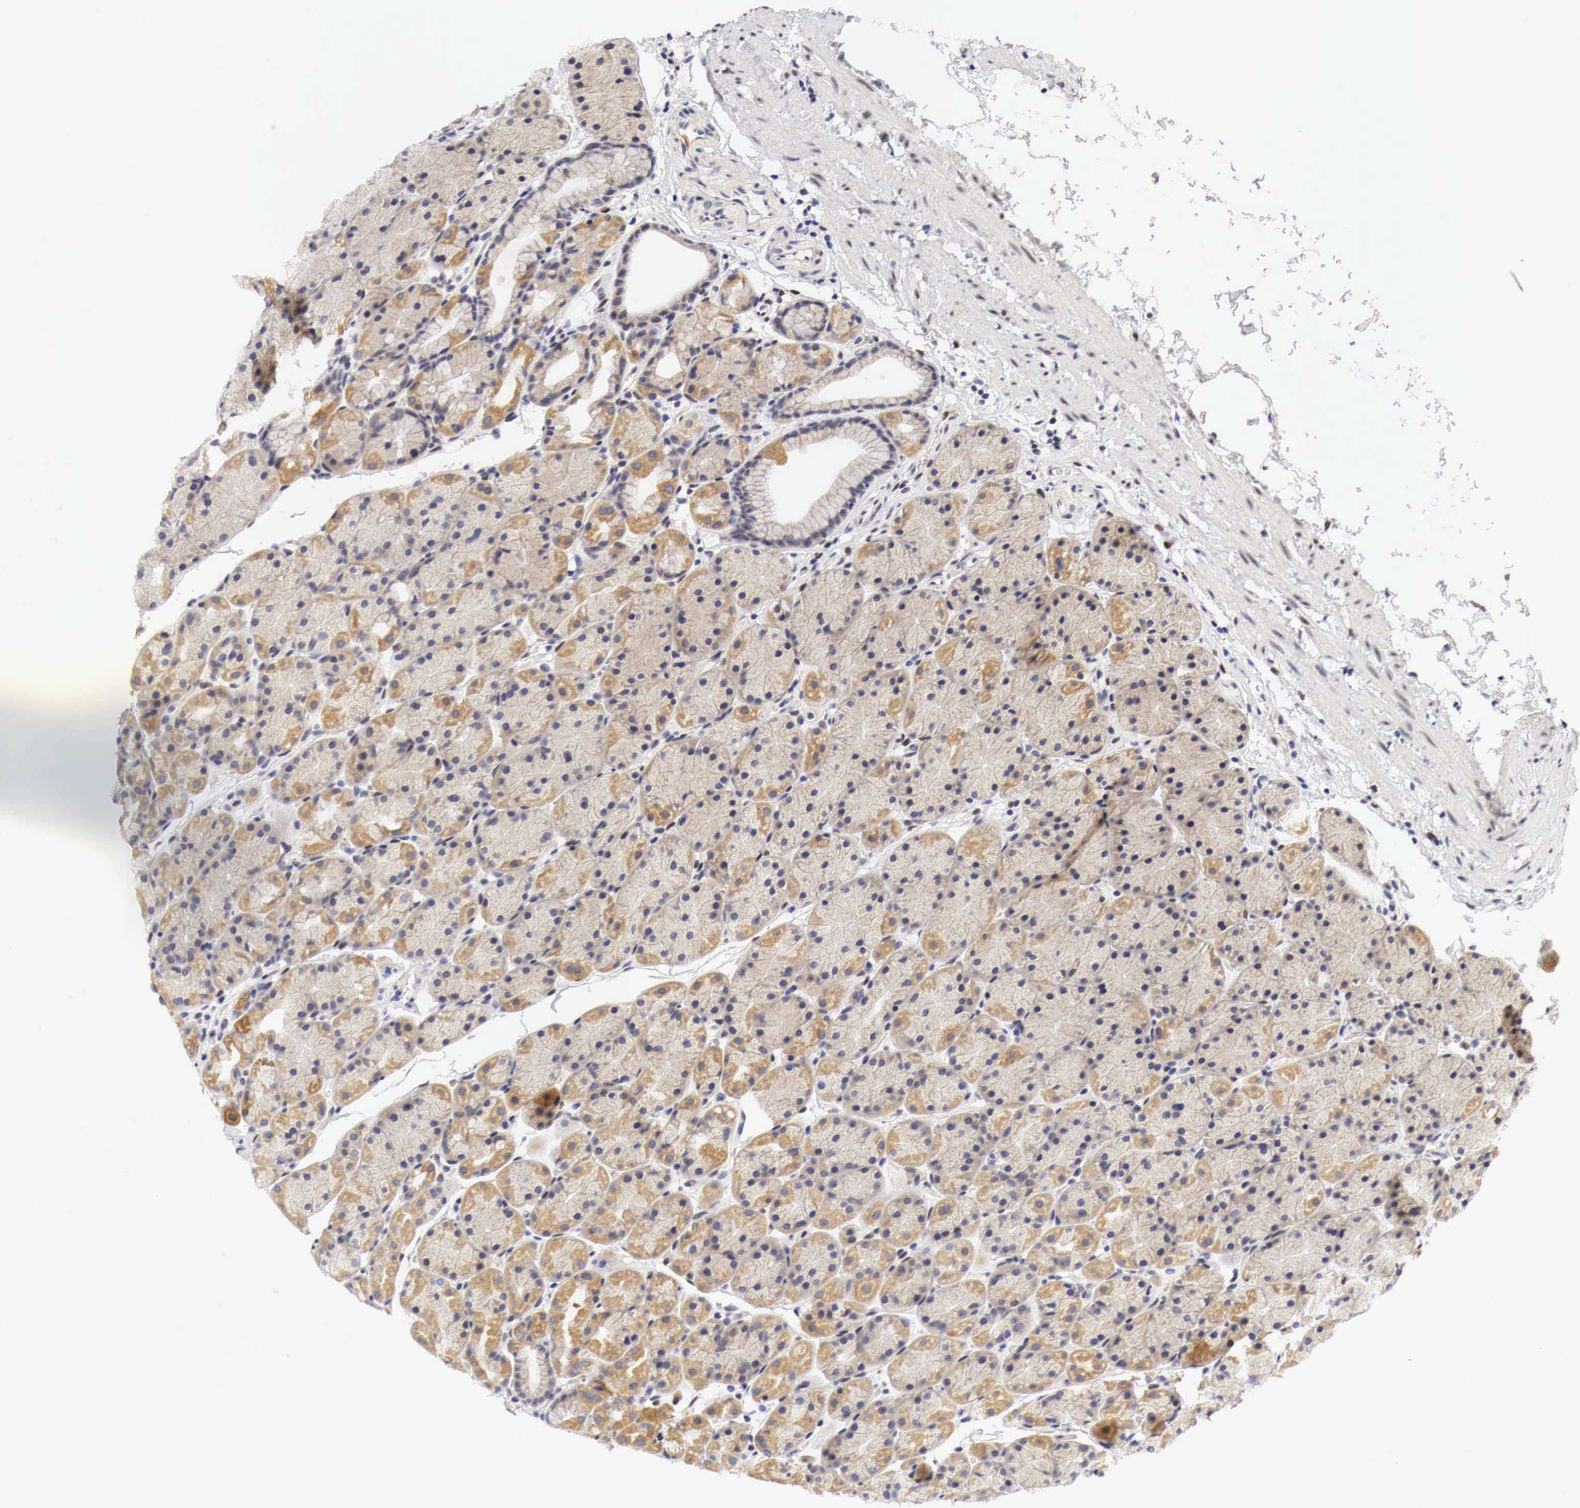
{"staining": {"intensity": "moderate", "quantity": "25%-75%", "location": "cytoplasmic/membranous"}, "tissue": "stomach", "cell_type": "Glandular cells", "image_type": "normal", "snomed": [{"axis": "morphology", "description": "Adenocarcinoma, NOS"}, {"axis": "topography", "description": "Stomach, upper"}], "caption": "IHC histopathology image of benign stomach: stomach stained using immunohistochemistry (IHC) displays medium levels of moderate protein expression localized specifically in the cytoplasmic/membranous of glandular cells, appearing as a cytoplasmic/membranous brown color.", "gene": "CASP3", "patient": {"sex": "male", "age": 47}}